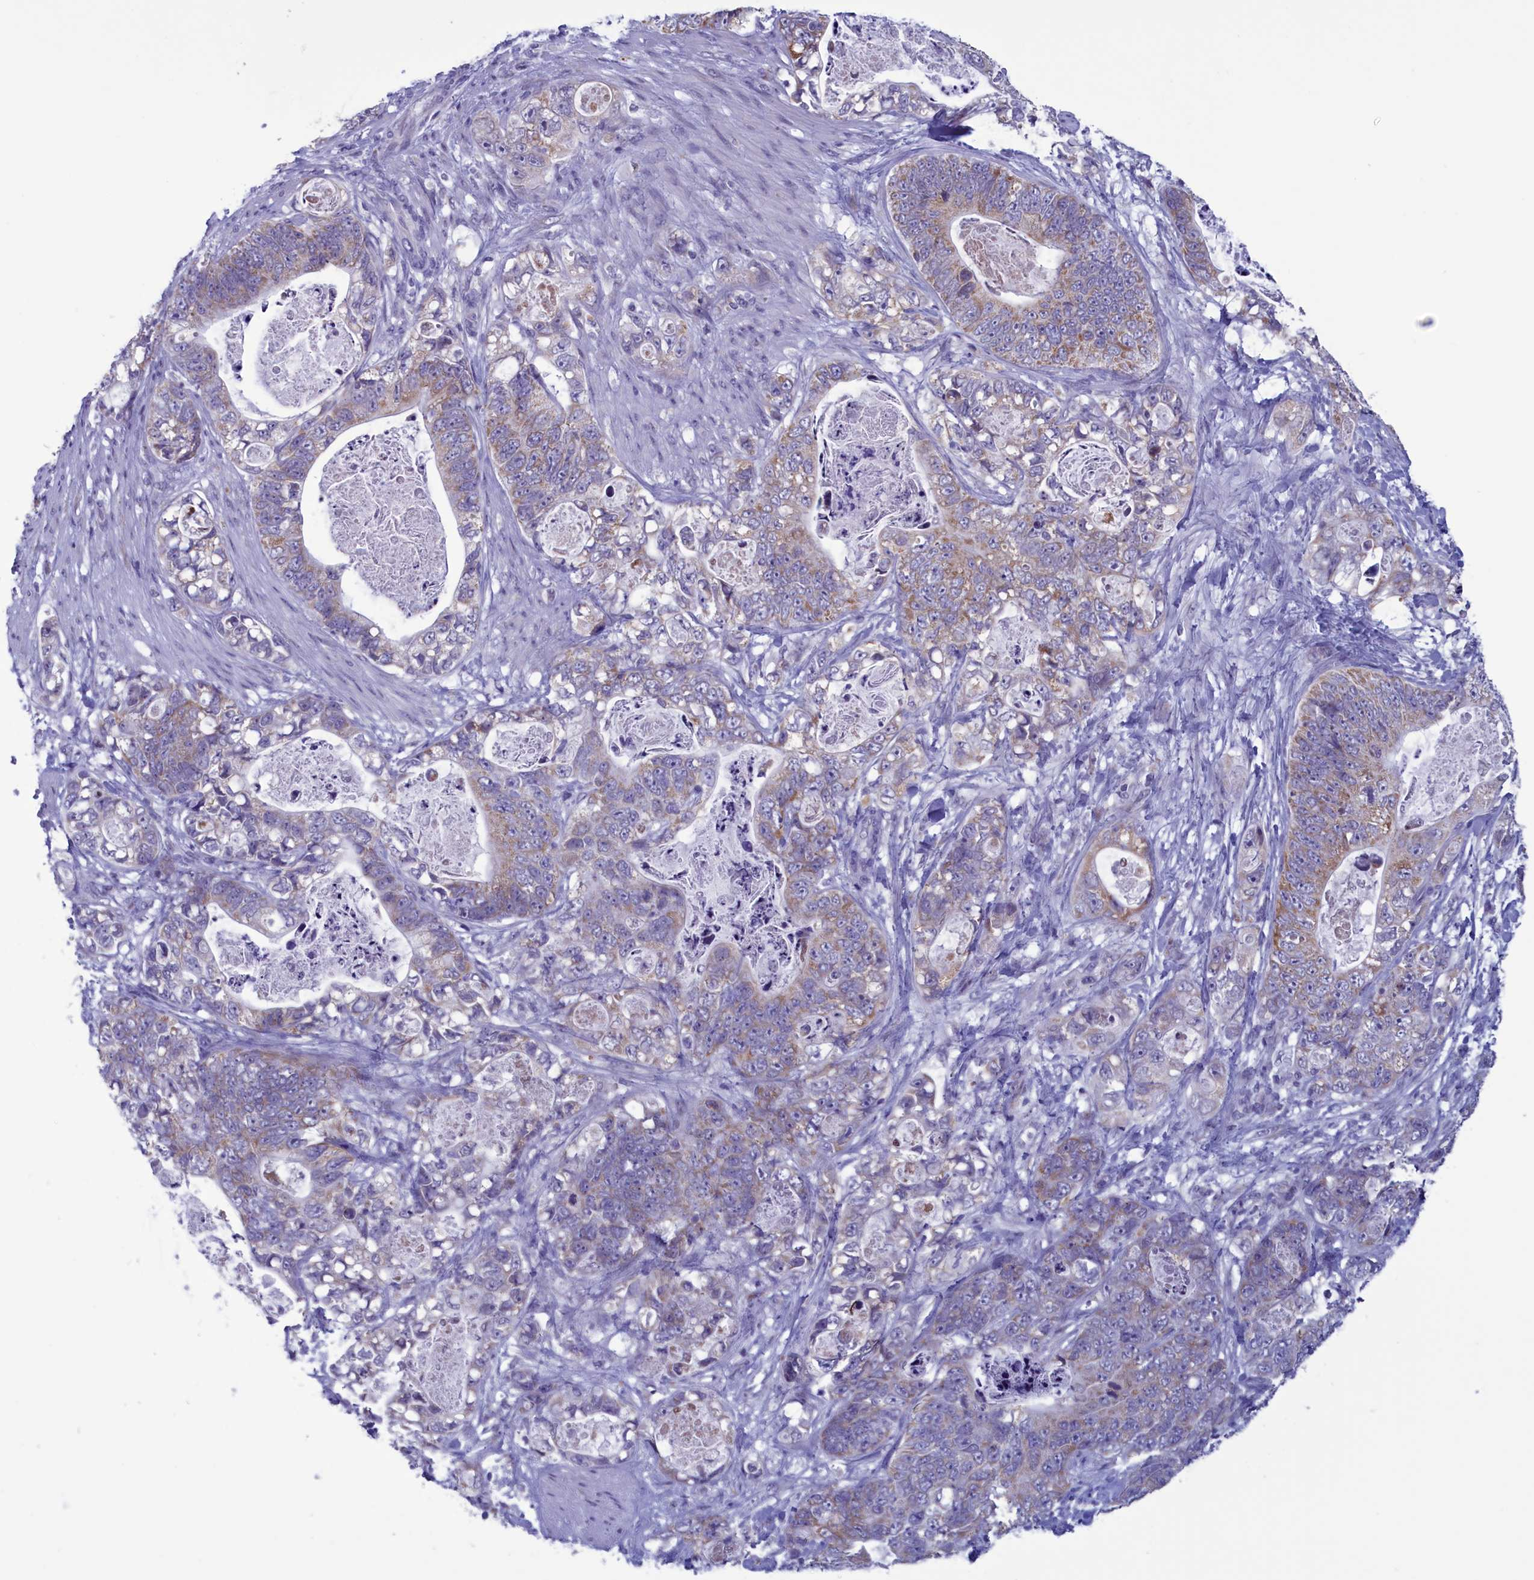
{"staining": {"intensity": "moderate", "quantity": ">75%", "location": "cytoplasmic/membranous"}, "tissue": "stomach cancer", "cell_type": "Tumor cells", "image_type": "cancer", "snomed": [{"axis": "morphology", "description": "Normal tissue, NOS"}, {"axis": "morphology", "description": "Adenocarcinoma, NOS"}, {"axis": "topography", "description": "Stomach"}], "caption": "Brown immunohistochemical staining in stomach cancer (adenocarcinoma) shows moderate cytoplasmic/membranous positivity in about >75% of tumor cells.", "gene": "PARS2", "patient": {"sex": "female", "age": 89}}